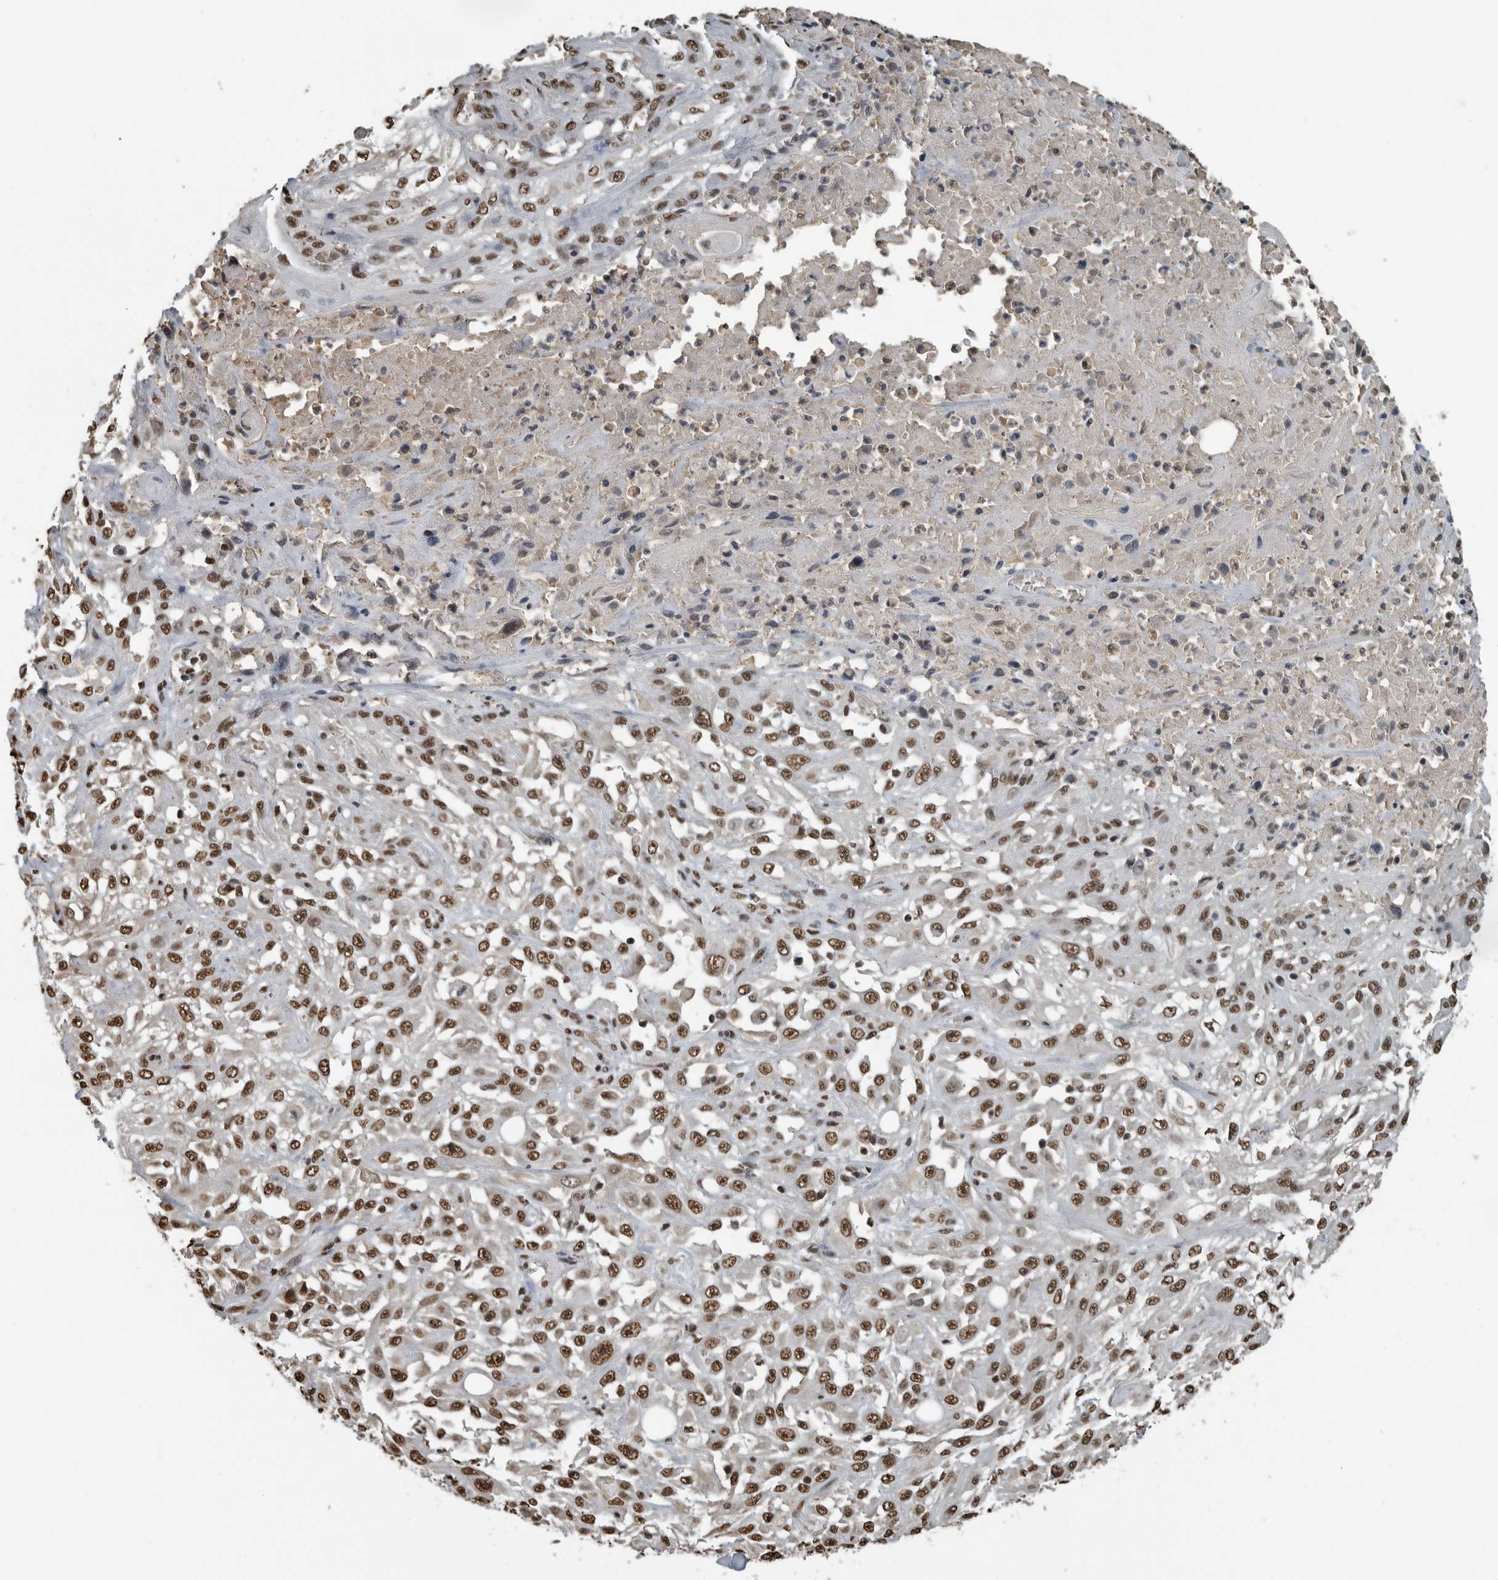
{"staining": {"intensity": "moderate", "quantity": ">75%", "location": "nuclear"}, "tissue": "skin cancer", "cell_type": "Tumor cells", "image_type": "cancer", "snomed": [{"axis": "morphology", "description": "Squamous cell carcinoma, NOS"}, {"axis": "morphology", "description": "Squamous cell carcinoma, metastatic, NOS"}, {"axis": "topography", "description": "Skin"}, {"axis": "topography", "description": "Lymph node"}], "caption": "This photomicrograph exhibits skin metastatic squamous cell carcinoma stained with IHC to label a protein in brown. The nuclear of tumor cells show moderate positivity for the protein. Nuclei are counter-stained blue.", "gene": "TGS1", "patient": {"sex": "male", "age": 75}}